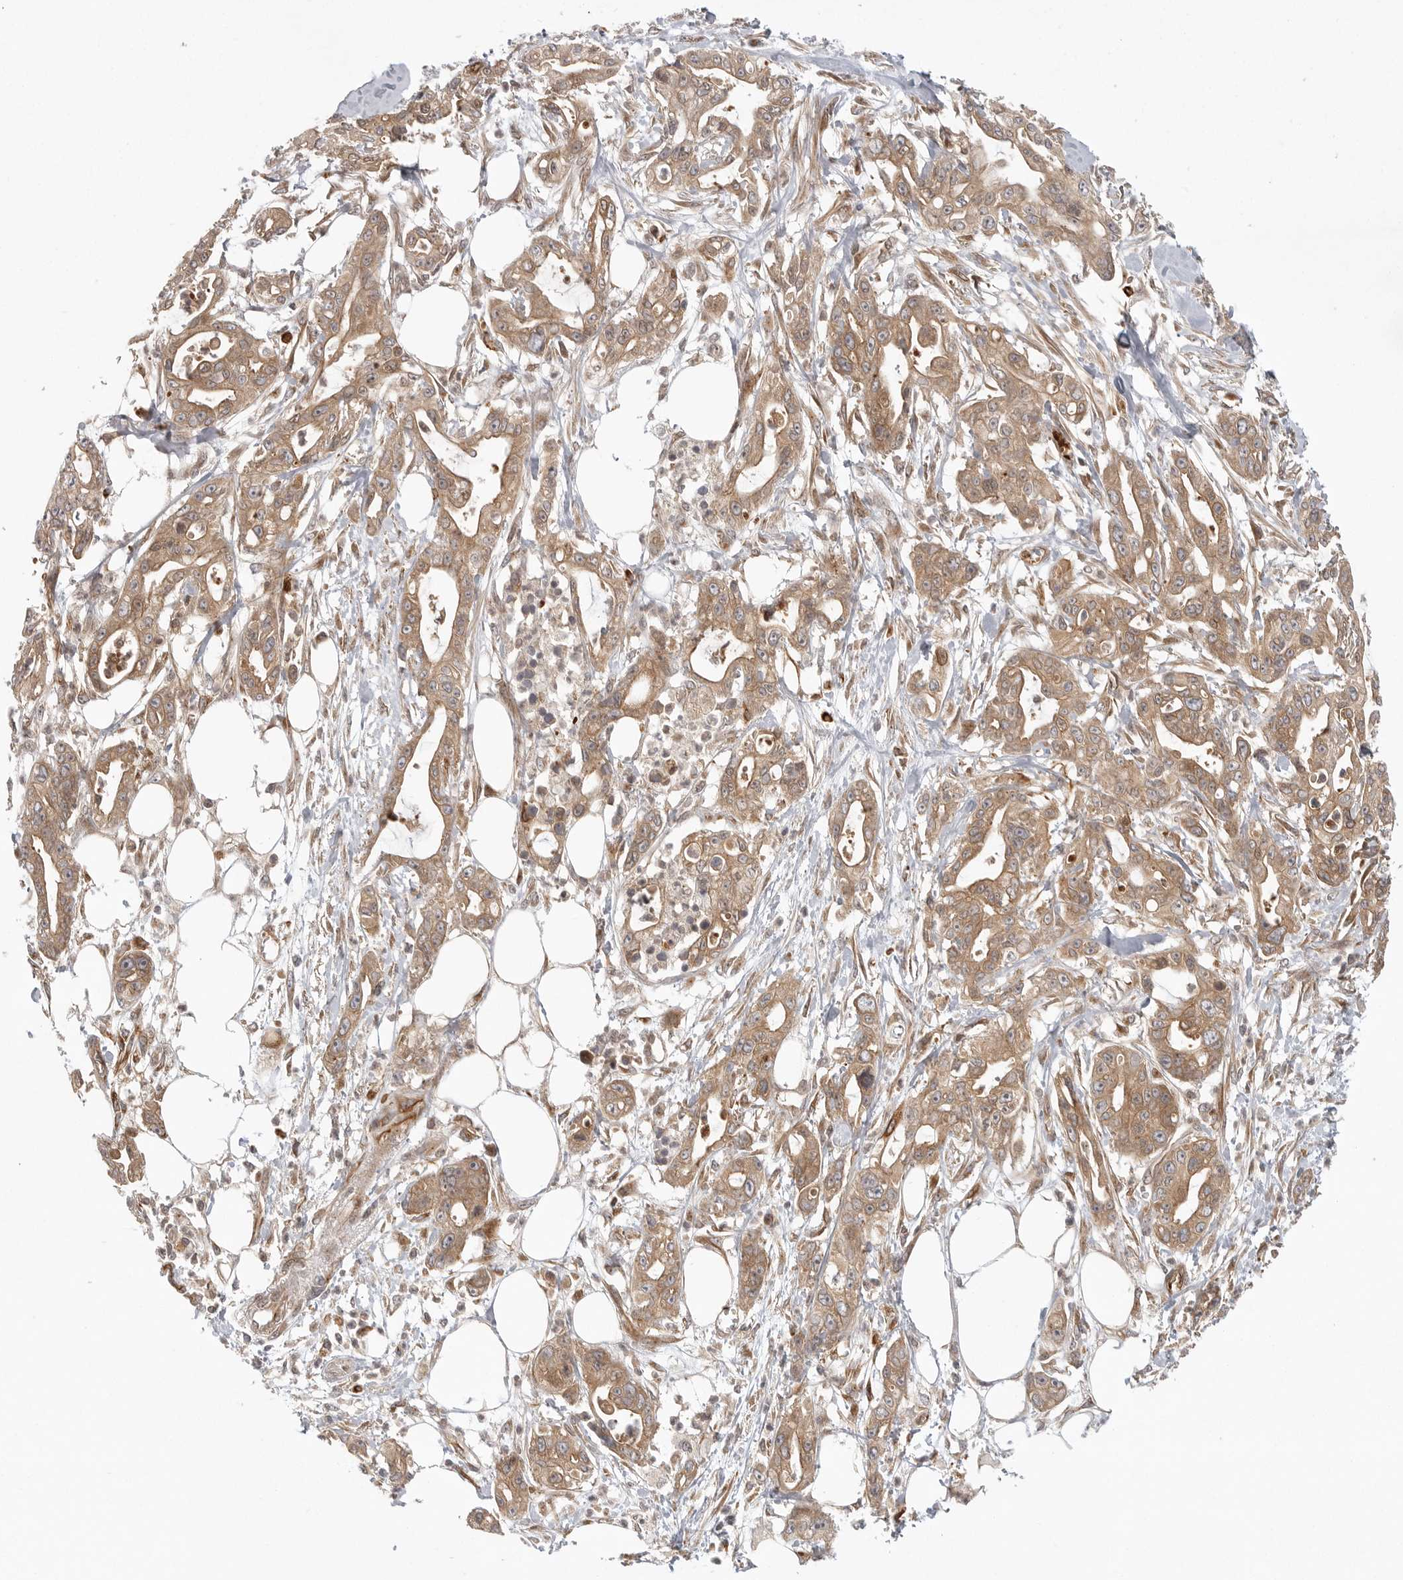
{"staining": {"intensity": "moderate", "quantity": ">75%", "location": "cytoplasmic/membranous"}, "tissue": "pancreatic cancer", "cell_type": "Tumor cells", "image_type": "cancer", "snomed": [{"axis": "morphology", "description": "Adenocarcinoma, NOS"}, {"axis": "topography", "description": "Pancreas"}], "caption": "DAB immunohistochemical staining of human pancreatic cancer reveals moderate cytoplasmic/membranous protein positivity in about >75% of tumor cells.", "gene": "CCPG1", "patient": {"sex": "male", "age": 68}}